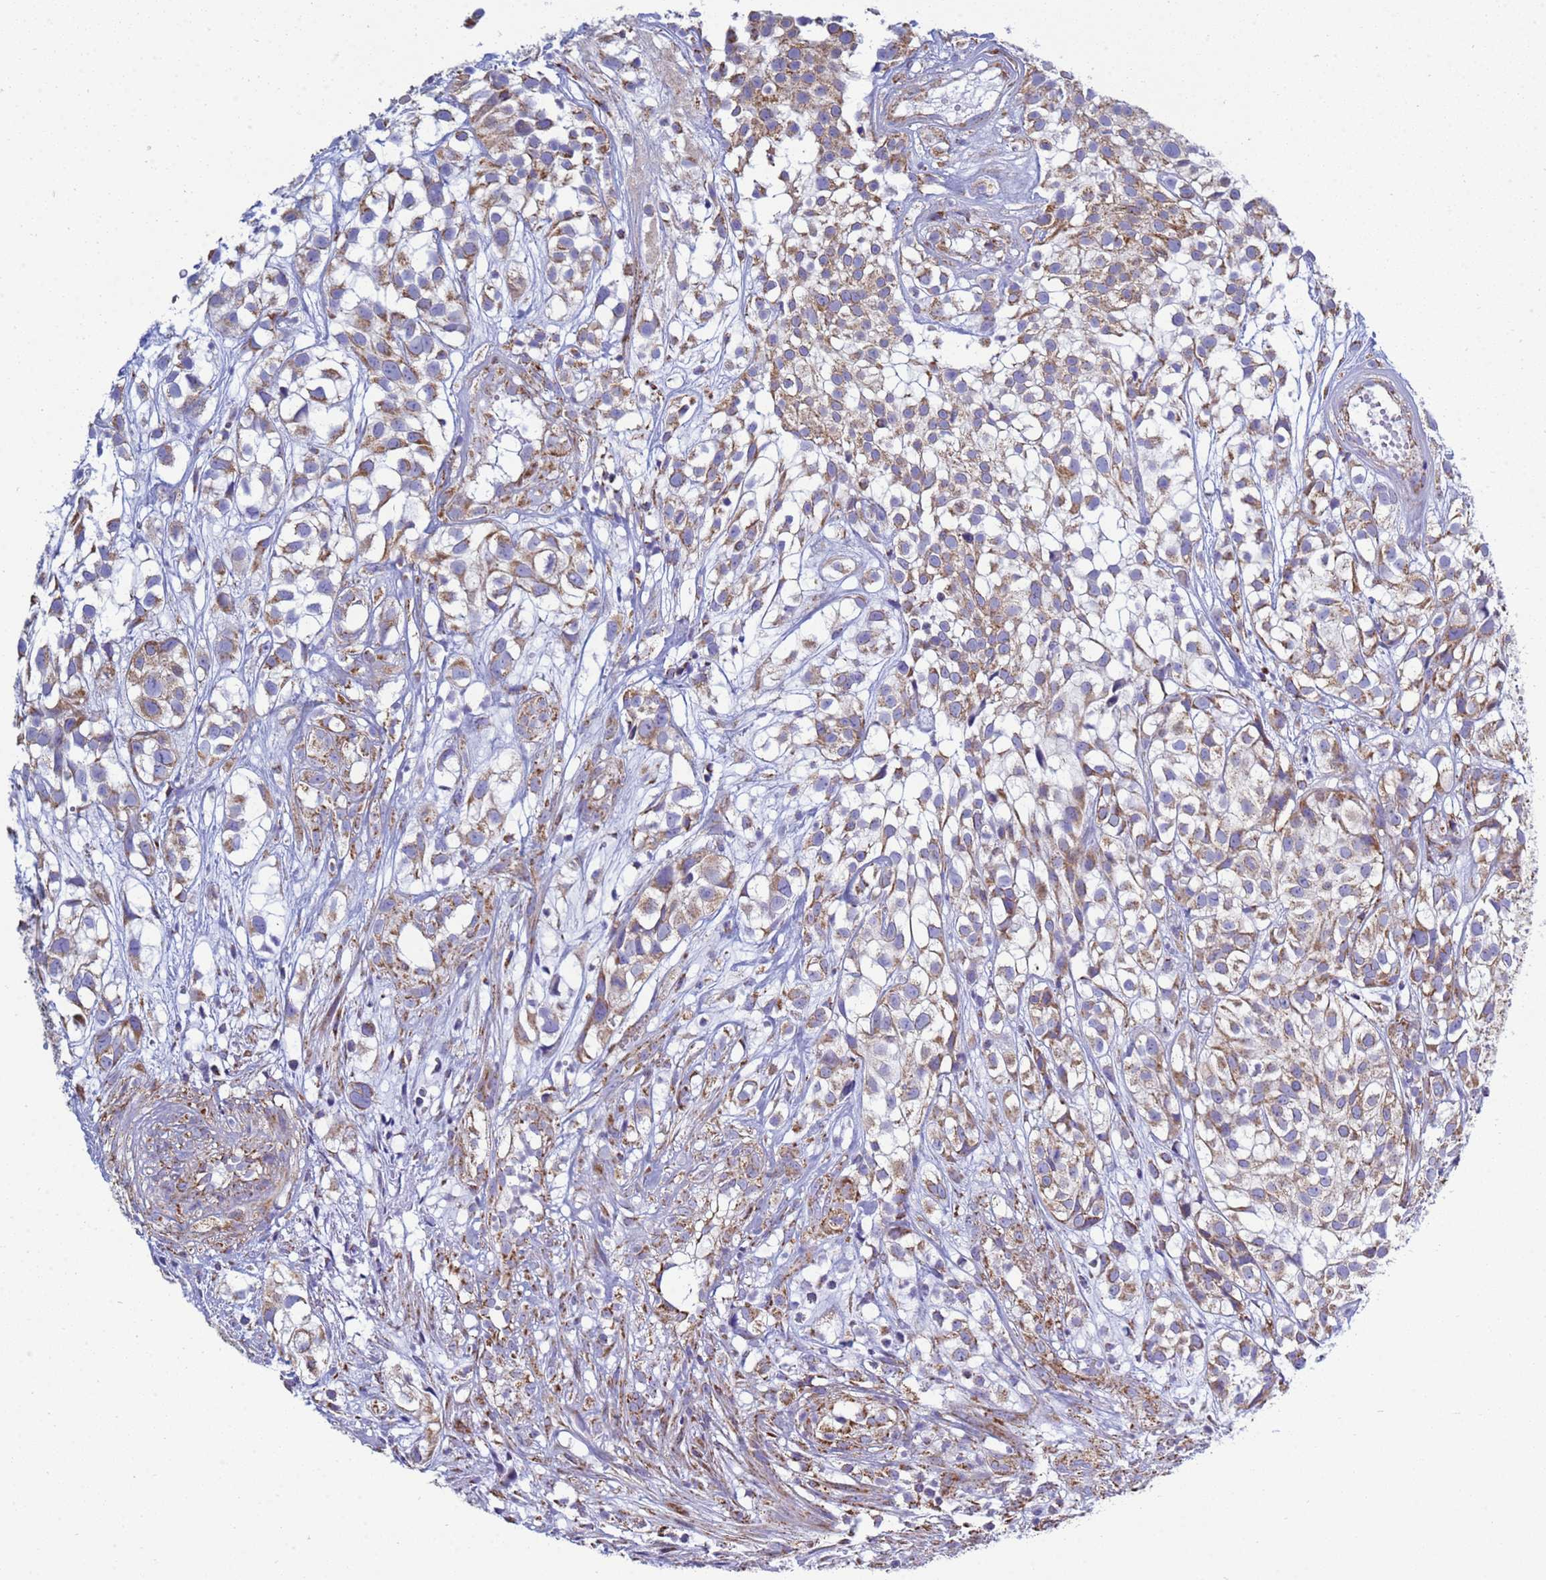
{"staining": {"intensity": "moderate", "quantity": ">75%", "location": "cytoplasmic/membranous"}, "tissue": "urothelial cancer", "cell_type": "Tumor cells", "image_type": "cancer", "snomed": [{"axis": "morphology", "description": "Urothelial carcinoma, High grade"}, {"axis": "topography", "description": "Urinary bladder"}], "caption": "DAB immunohistochemical staining of human urothelial carcinoma (high-grade) displays moderate cytoplasmic/membranous protein positivity in about >75% of tumor cells. The staining is performed using DAB (3,3'-diaminobenzidine) brown chromogen to label protein expression. The nuclei are counter-stained blue using hematoxylin.", "gene": "COQ4", "patient": {"sex": "male", "age": 56}}